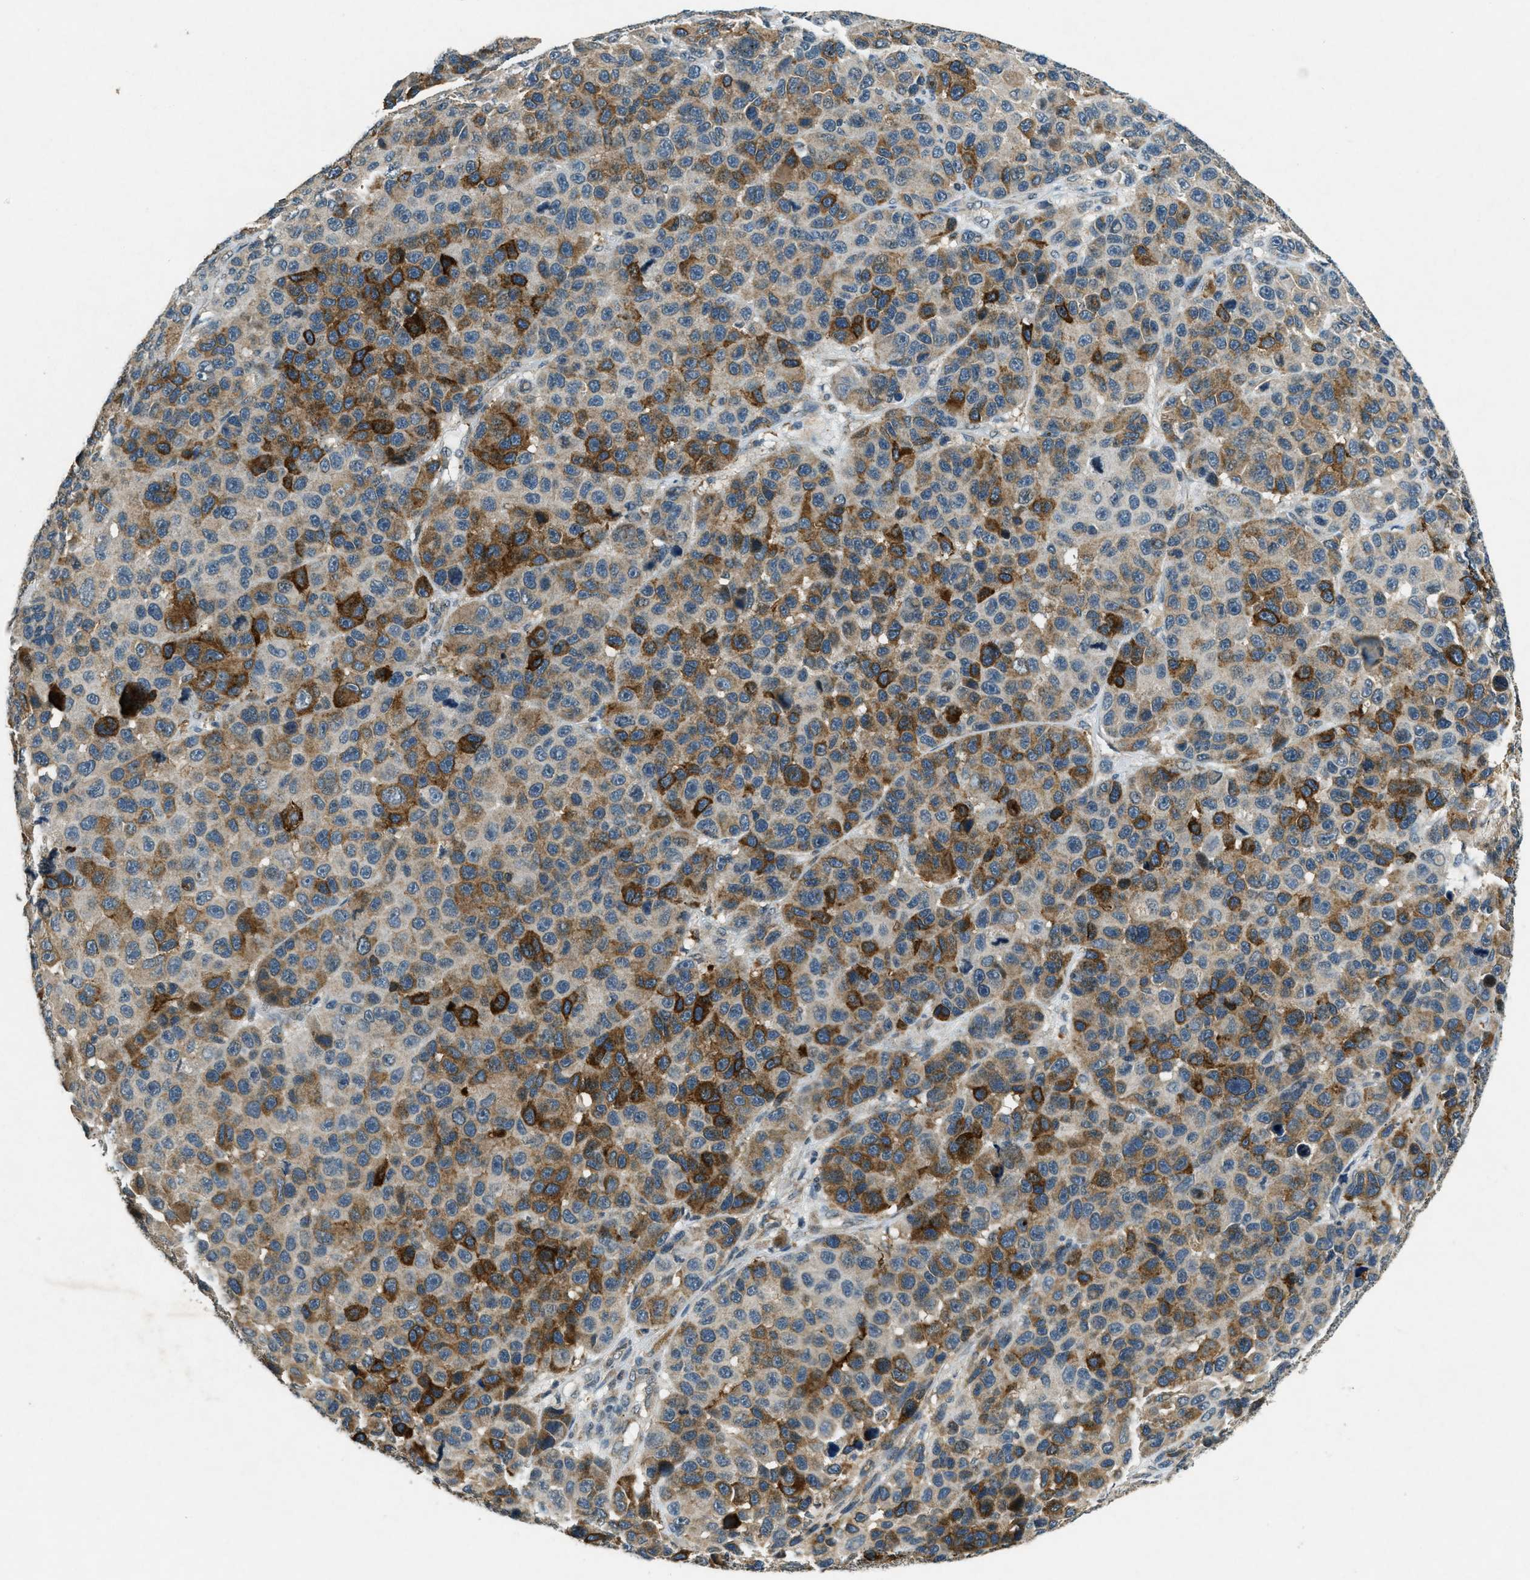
{"staining": {"intensity": "moderate", "quantity": "25%-75%", "location": "cytoplasmic/membranous"}, "tissue": "melanoma", "cell_type": "Tumor cells", "image_type": "cancer", "snomed": [{"axis": "morphology", "description": "Malignant melanoma, NOS"}, {"axis": "topography", "description": "Skin"}], "caption": "Immunohistochemical staining of human melanoma reveals medium levels of moderate cytoplasmic/membranous protein positivity in approximately 25%-75% of tumor cells.", "gene": "RAB3D", "patient": {"sex": "male", "age": 53}}